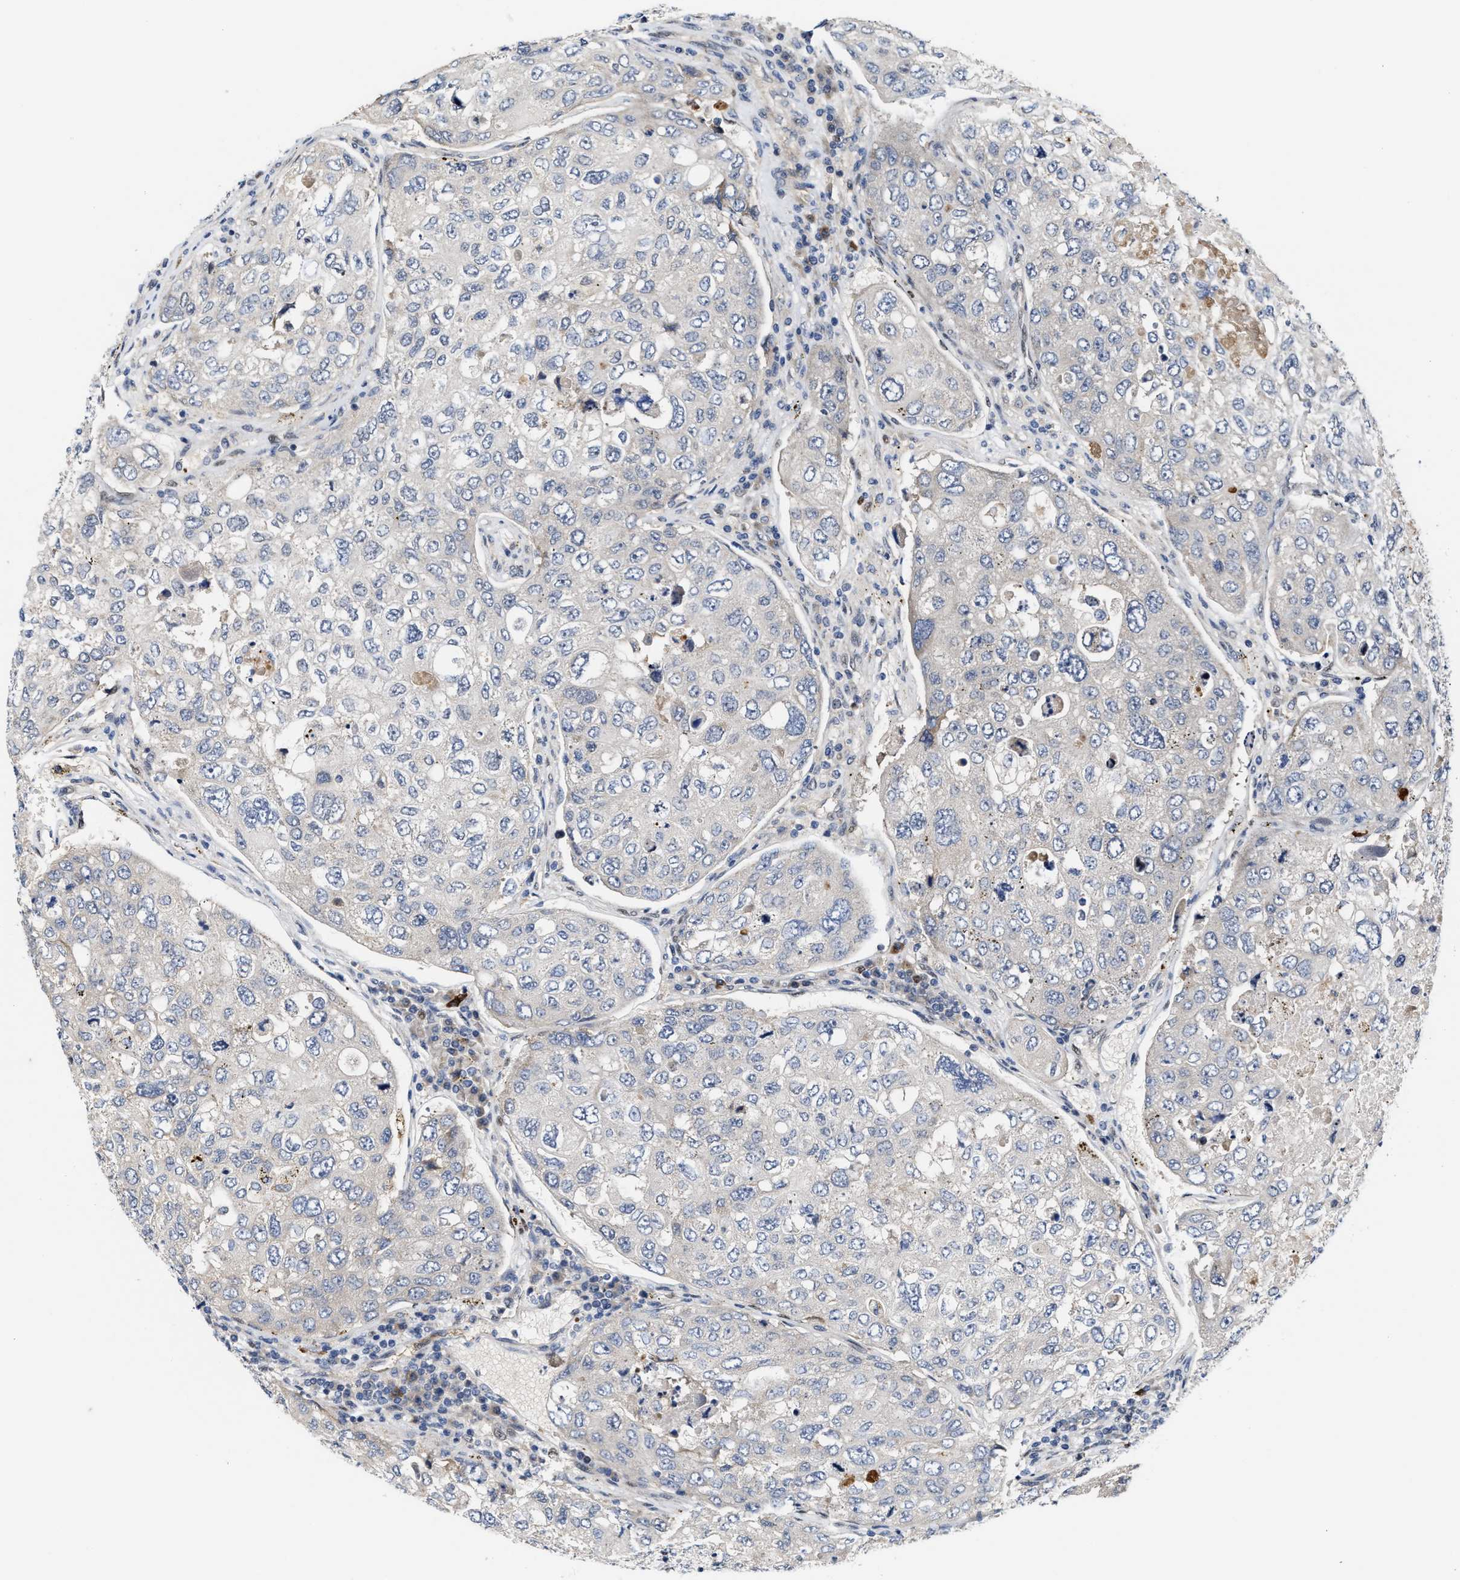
{"staining": {"intensity": "negative", "quantity": "none", "location": "none"}, "tissue": "urothelial cancer", "cell_type": "Tumor cells", "image_type": "cancer", "snomed": [{"axis": "morphology", "description": "Urothelial carcinoma, High grade"}, {"axis": "topography", "description": "Lymph node"}, {"axis": "topography", "description": "Urinary bladder"}], "caption": "Histopathology image shows no significant protein positivity in tumor cells of urothelial cancer.", "gene": "TCF4", "patient": {"sex": "male", "age": 51}}